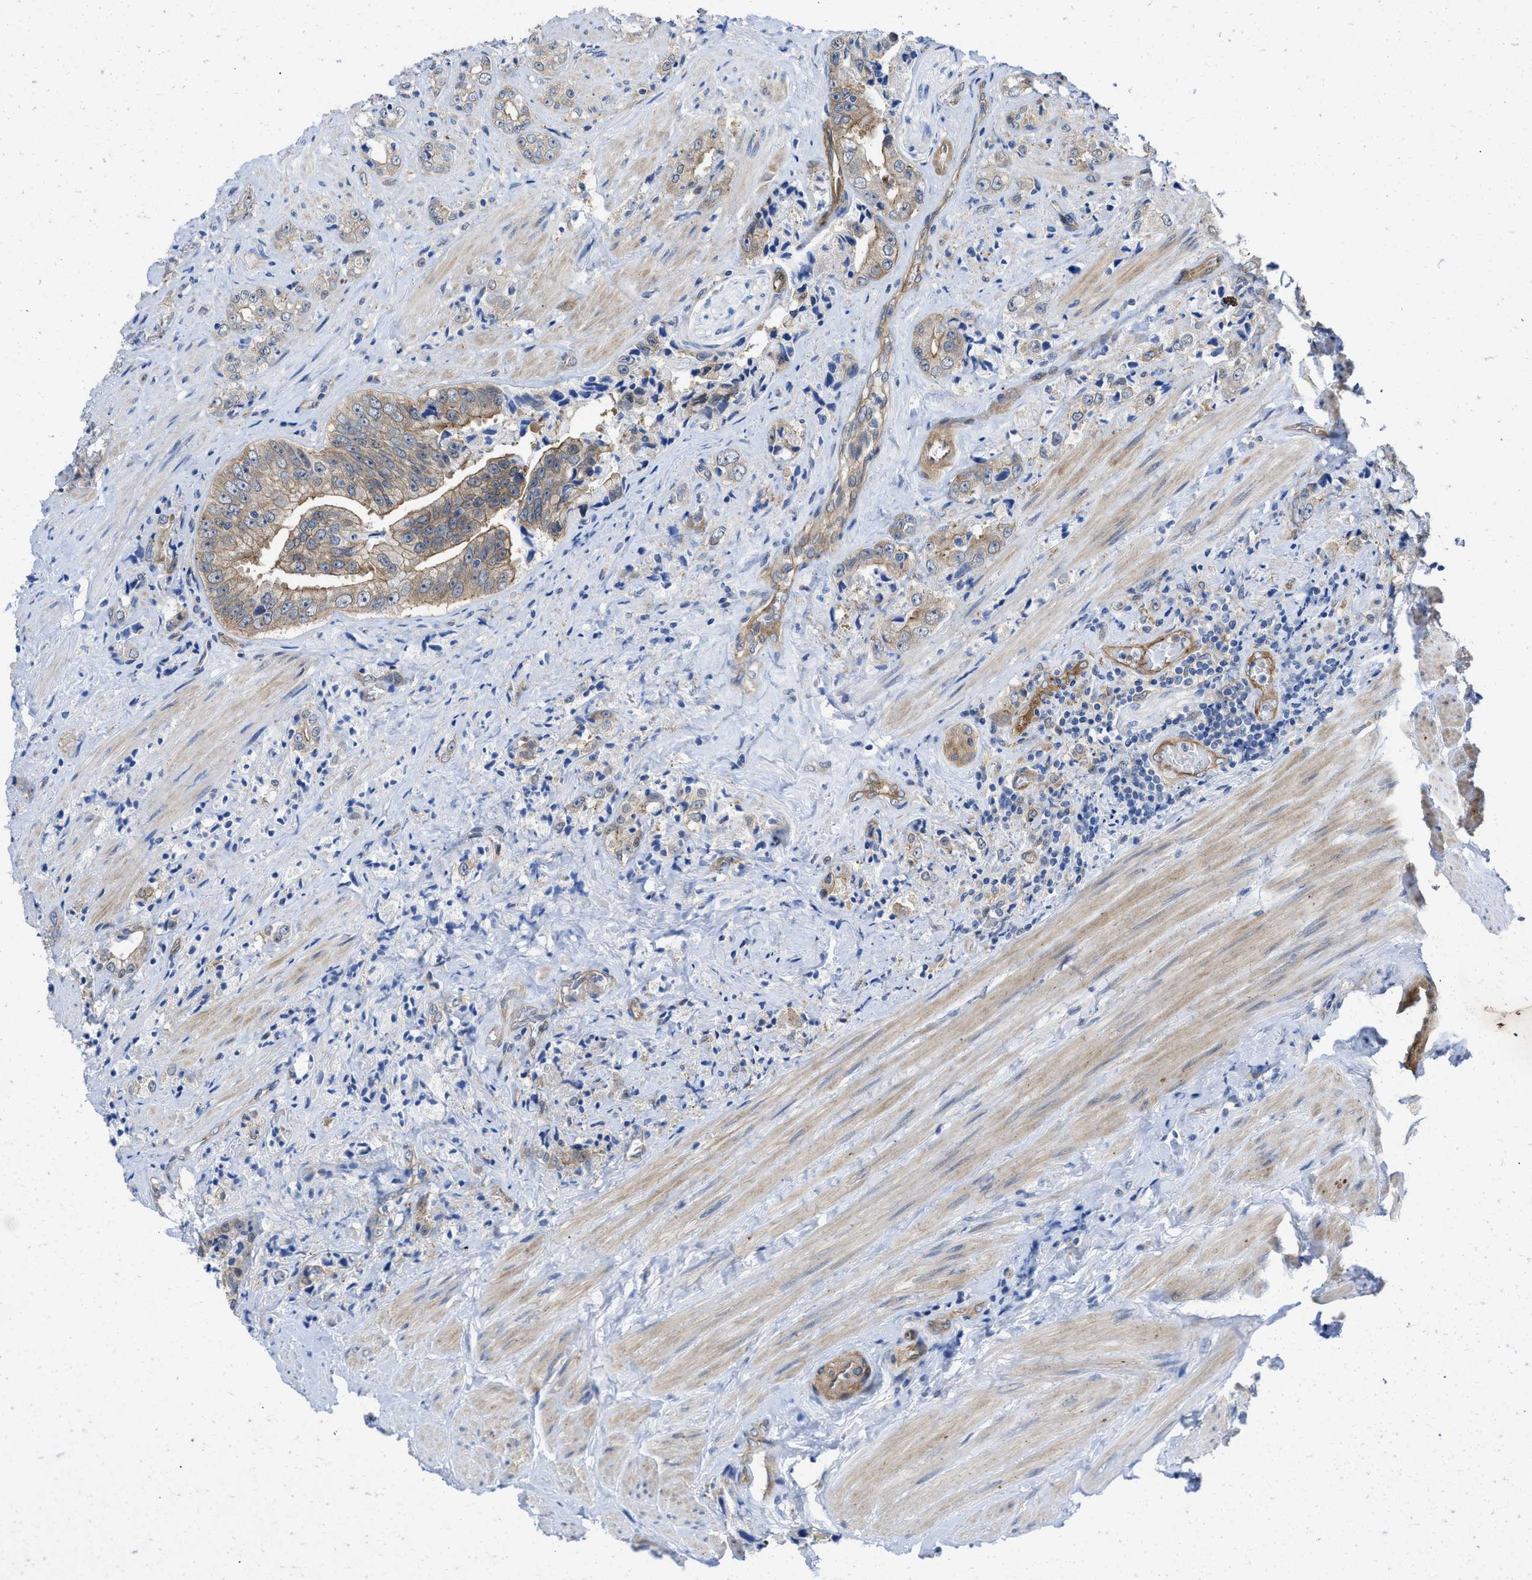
{"staining": {"intensity": "weak", "quantity": "25%-75%", "location": "cytoplasmic/membranous"}, "tissue": "prostate cancer", "cell_type": "Tumor cells", "image_type": "cancer", "snomed": [{"axis": "morphology", "description": "Adenocarcinoma, High grade"}, {"axis": "topography", "description": "Prostate"}], "caption": "Immunohistochemistry of high-grade adenocarcinoma (prostate) exhibits low levels of weak cytoplasmic/membranous expression in about 25%-75% of tumor cells.", "gene": "PDLIM5", "patient": {"sex": "male", "age": 61}}